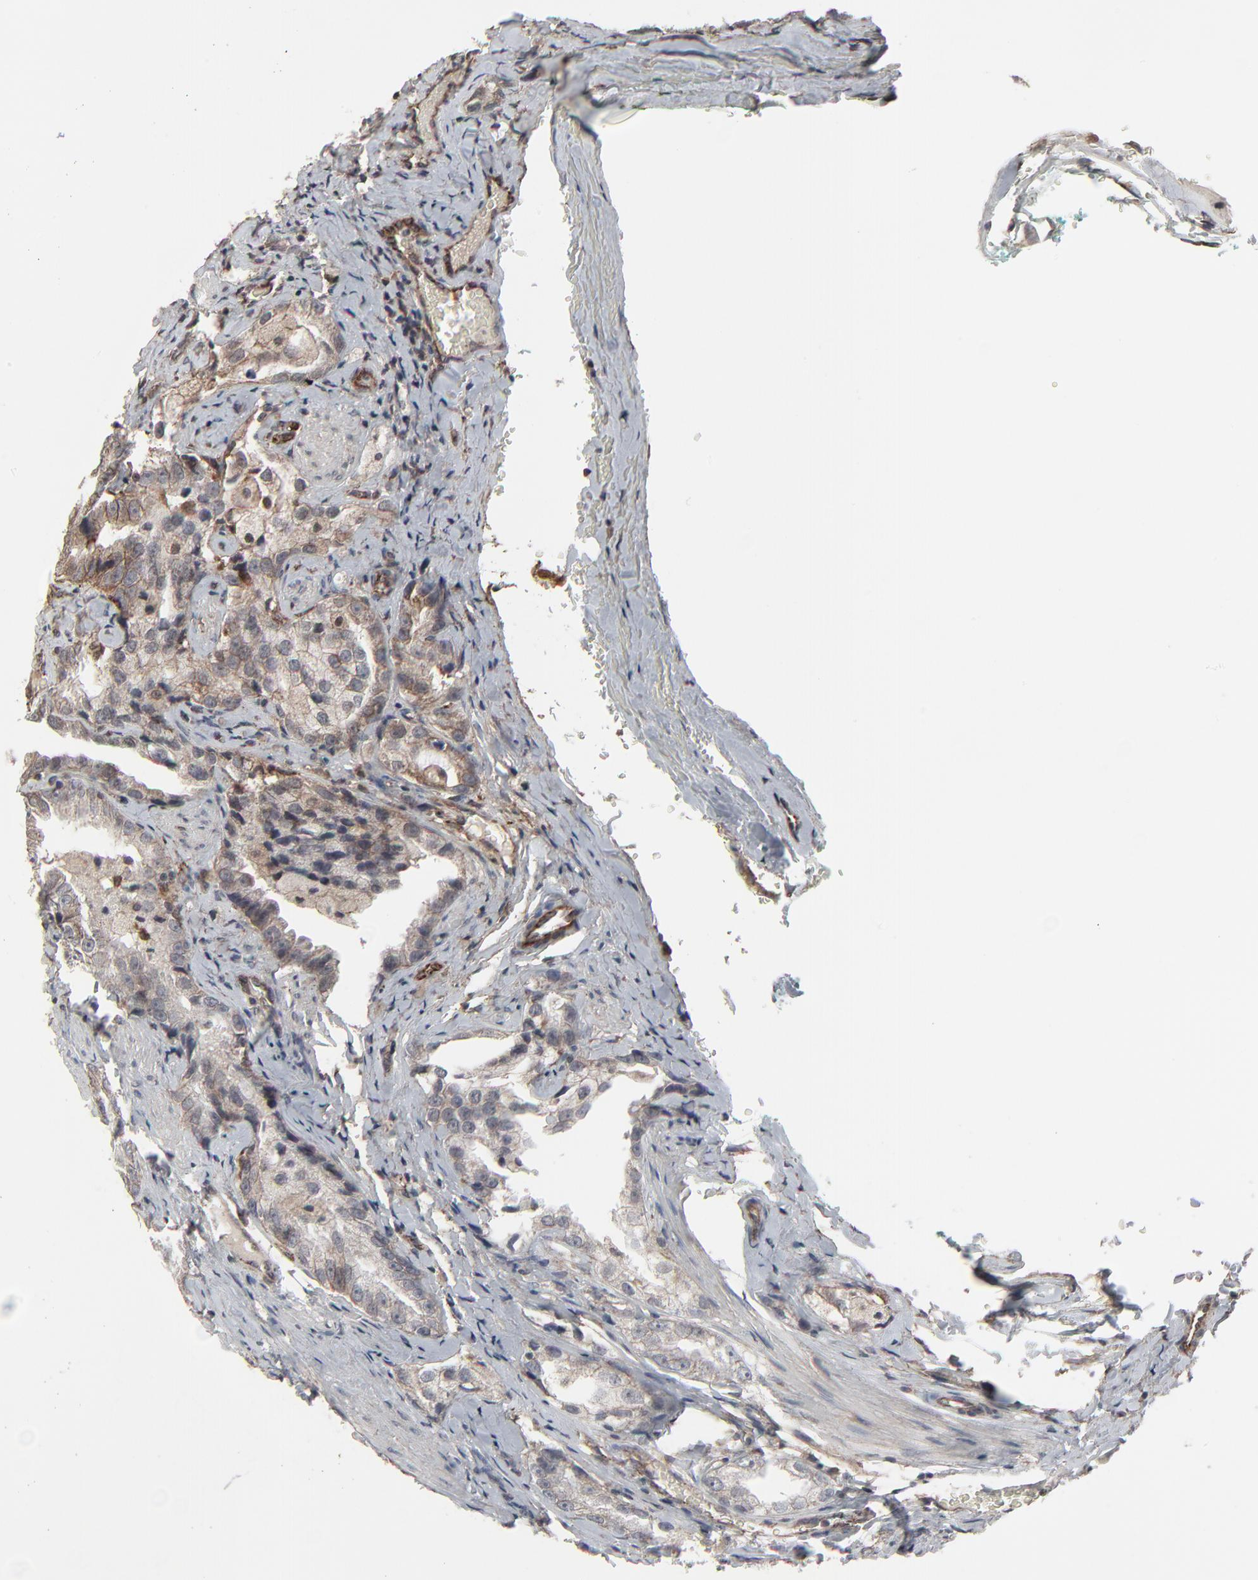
{"staining": {"intensity": "weak", "quantity": "25%-75%", "location": "cytoplasmic/membranous"}, "tissue": "prostate cancer", "cell_type": "Tumor cells", "image_type": "cancer", "snomed": [{"axis": "morphology", "description": "Adenocarcinoma, High grade"}, {"axis": "topography", "description": "Prostate"}], "caption": "Adenocarcinoma (high-grade) (prostate) tissue demonstrates weak cytoplasmic/membranous expression in about 25%-75% of tumor cells, visualized by immunohistochemistry.", "gene": "CTNND1", "patient": {"sex": "male", "age": 63}}